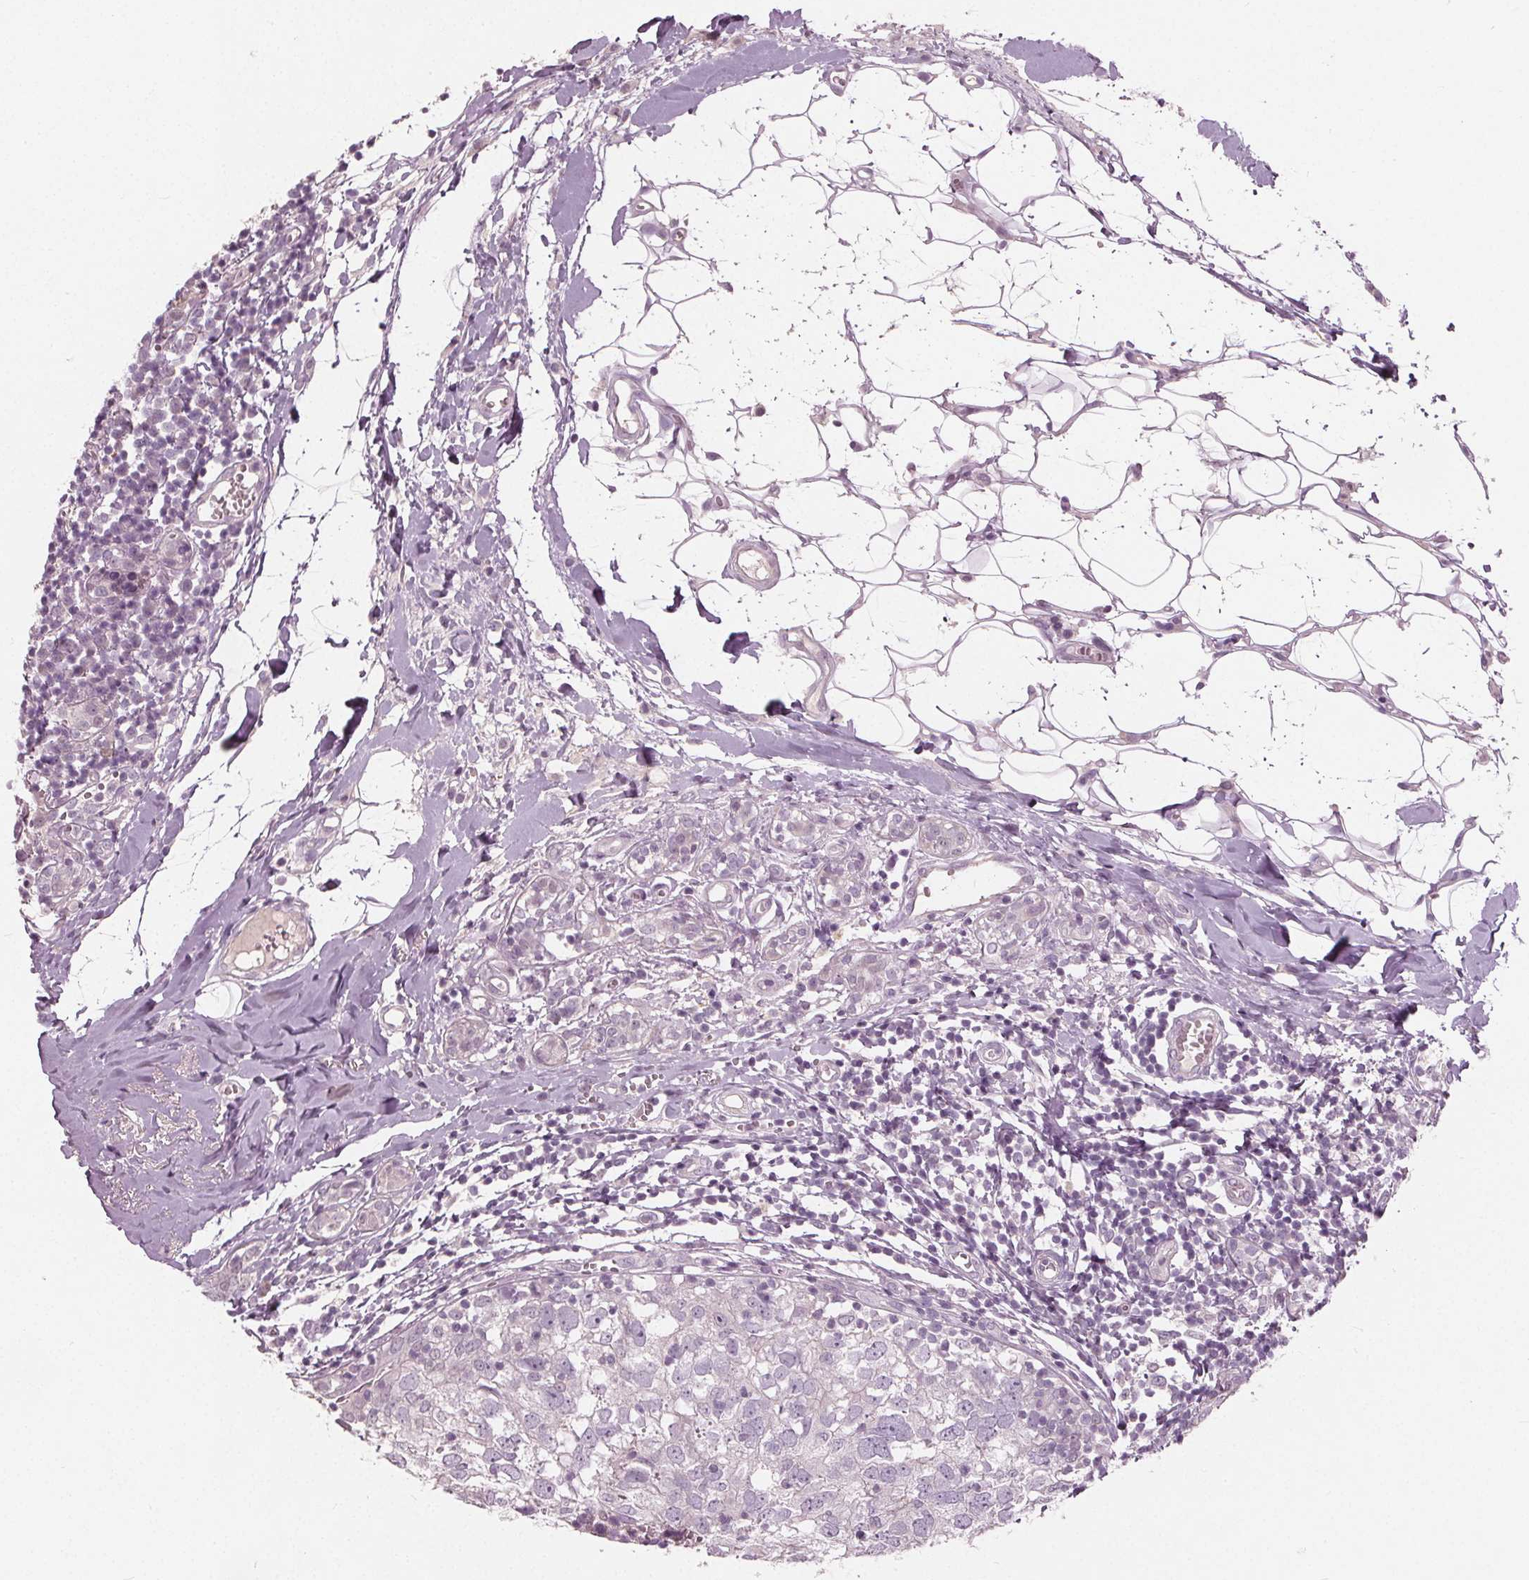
{"staining": {"intensity": "negative", "quantity": "none", "location": "none"}, "tissue": "breast cancer", "cell_type": "Tumor cells", "image_type": "cancer", "snomed": [{"axis": "morphology", "description": "Duct carcinoma"}, {"axis": "topography", "description": "Breast"}], "caption": "Infiltrating ductal carcinoma (breast) was stained to show a protein in brown. There is no significant positivity in tumor cells. (IHC, brightfield microscopy, high magnification).", "gene": "TKFC", "patient": {"sex": "female", "age": 30}}